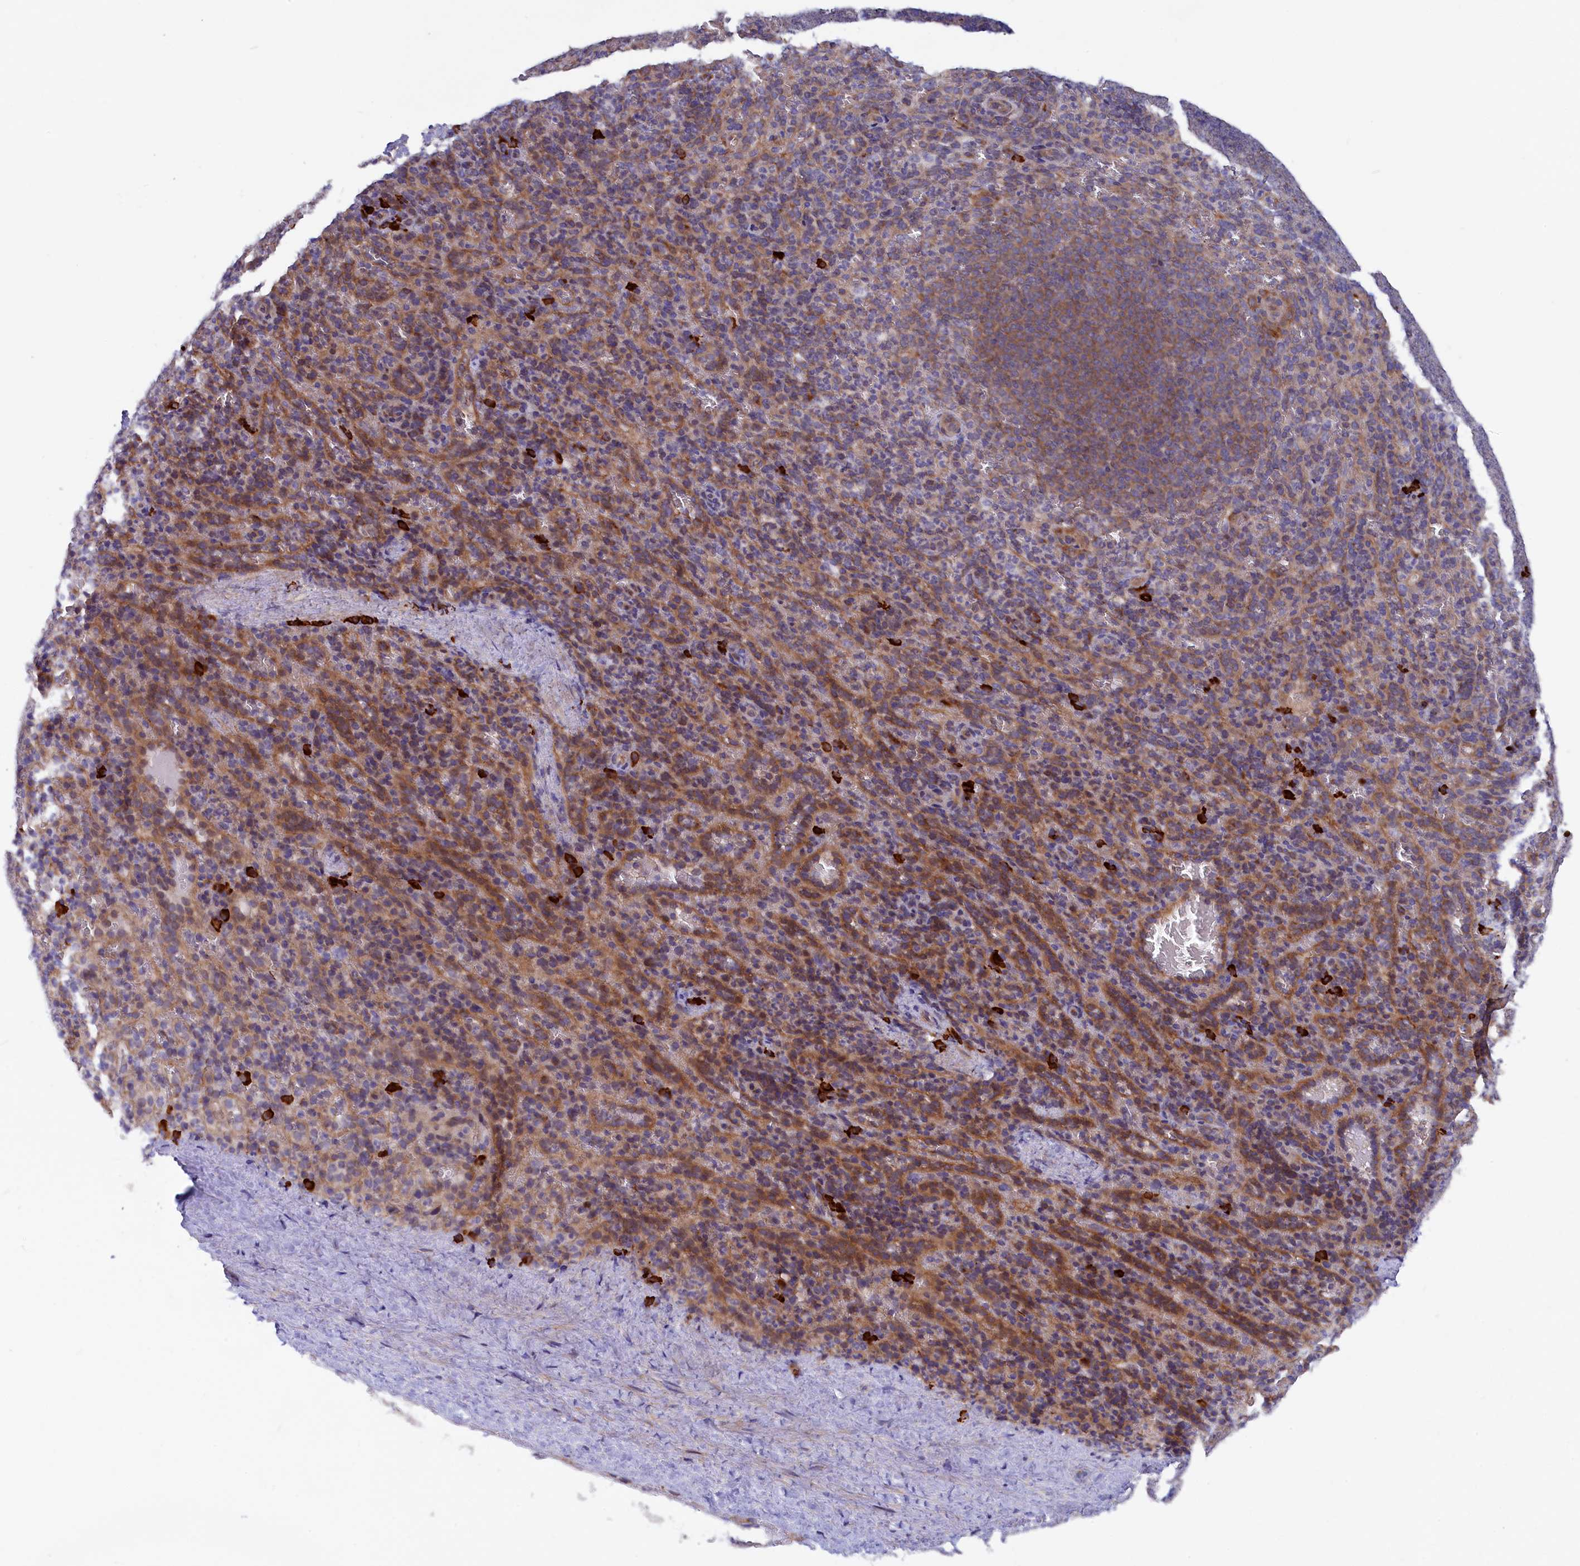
{"staining": {"intensity": "weak", "quantity": ">75%", "location": "cytoplasmic/membranous"}, "tissue": "spleen", "cell_type": "Cells in red pulp", "image_type": "normal", "snomed": [{"axis": "morphology", "description": "Normal tissue, NOS"}, {"axis": "topography", "description": "Spleen"}], "caption": "Cells in red pulp reveal weak cytoplasmic/membranous positivity in approximately >75% of cells in normal spleen. The staining was performed using DAB, with brown indicating positive protein expression. Nuclei are stained blue with hematoxylin.", "gene": "JPT2", "patient": {"sex": "female", "age": 21}}